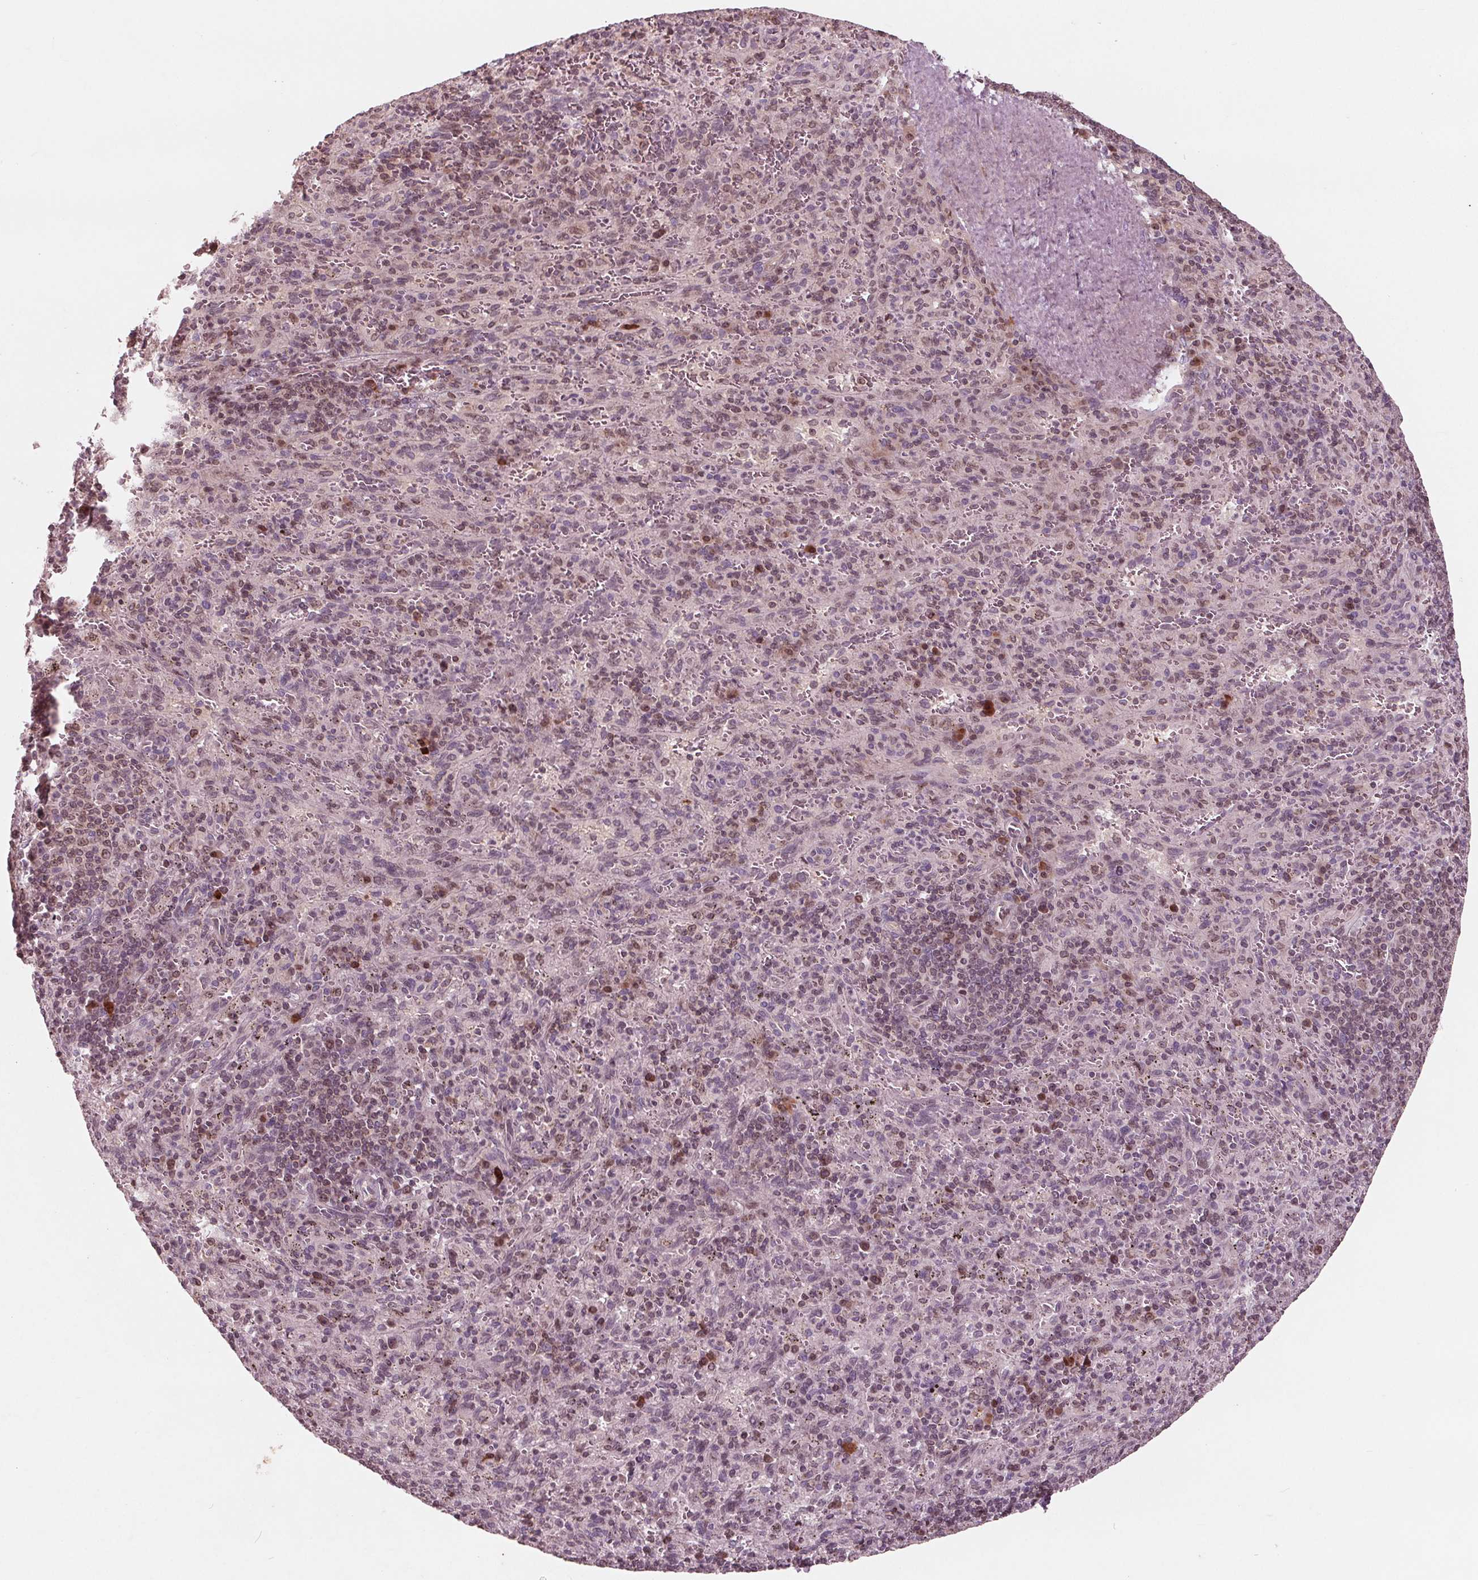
{"staining": {"intensity": "moderate", "quantity": "<25%", "location": "nuclear"}, "tissue": "spleen", "cell_type": "Cells in red pulp", "image_type": "normal", "snomed": [{"axis": "morphology", "description": "Normal tissue, NOS"}, {"axis": "topography", "description": "Spleen"}], "caption": "Immunohistochemistry (IHC) of normal spleen displays low levels of moderate nuclear staining in approximately <25% of cells in red pulp.", "gene": "NUP210", "patient": {"sex": "male", "age": 57}}